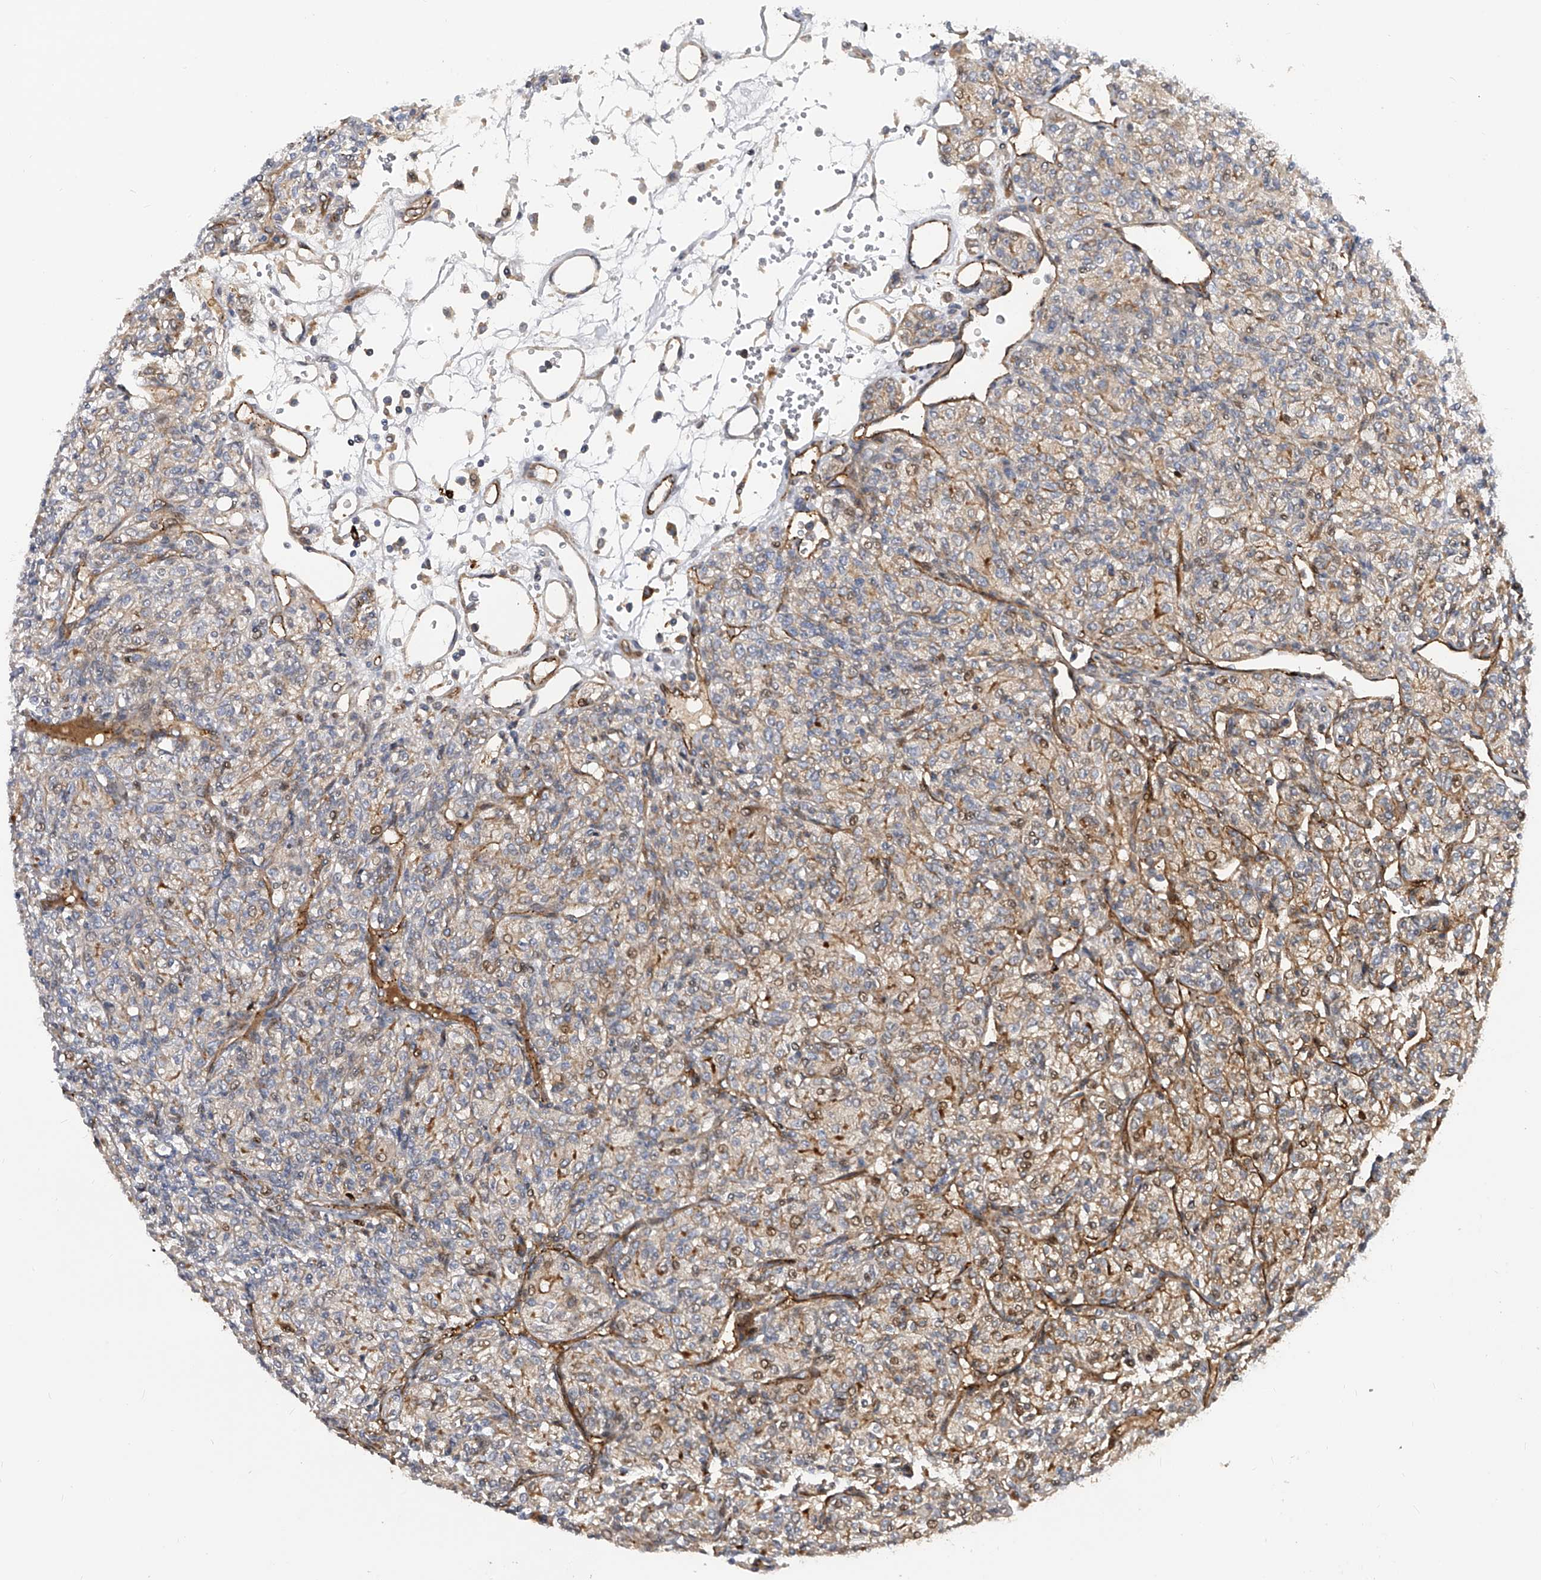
{"staining": {"intensity": "weak", "quantity": "25%-75%", "location": "cytoplasmic/membranous,nuclear"}, "tissue": "renal cancer", "cell_type": "Tumor cells", "image_type": "cancer", "snomed": [{"axis": "morphology", "description": "Adenocarcinoma, NOS"}, {"axis": "topography", "description": "Kidney"}], "caption": "IHC (DAB (3,3'-diaminobenzidine)) staining of human renal cancer (adenocarcinoma) exhibits weak cytoplasmic/membranous and nuclear protein staining in approximately 25%-75% of tumor cells. (IHC, brightfield microscopy, high magnification).", "gene": "PDSS2", "patient": {"sex": "male", "age": 77}}